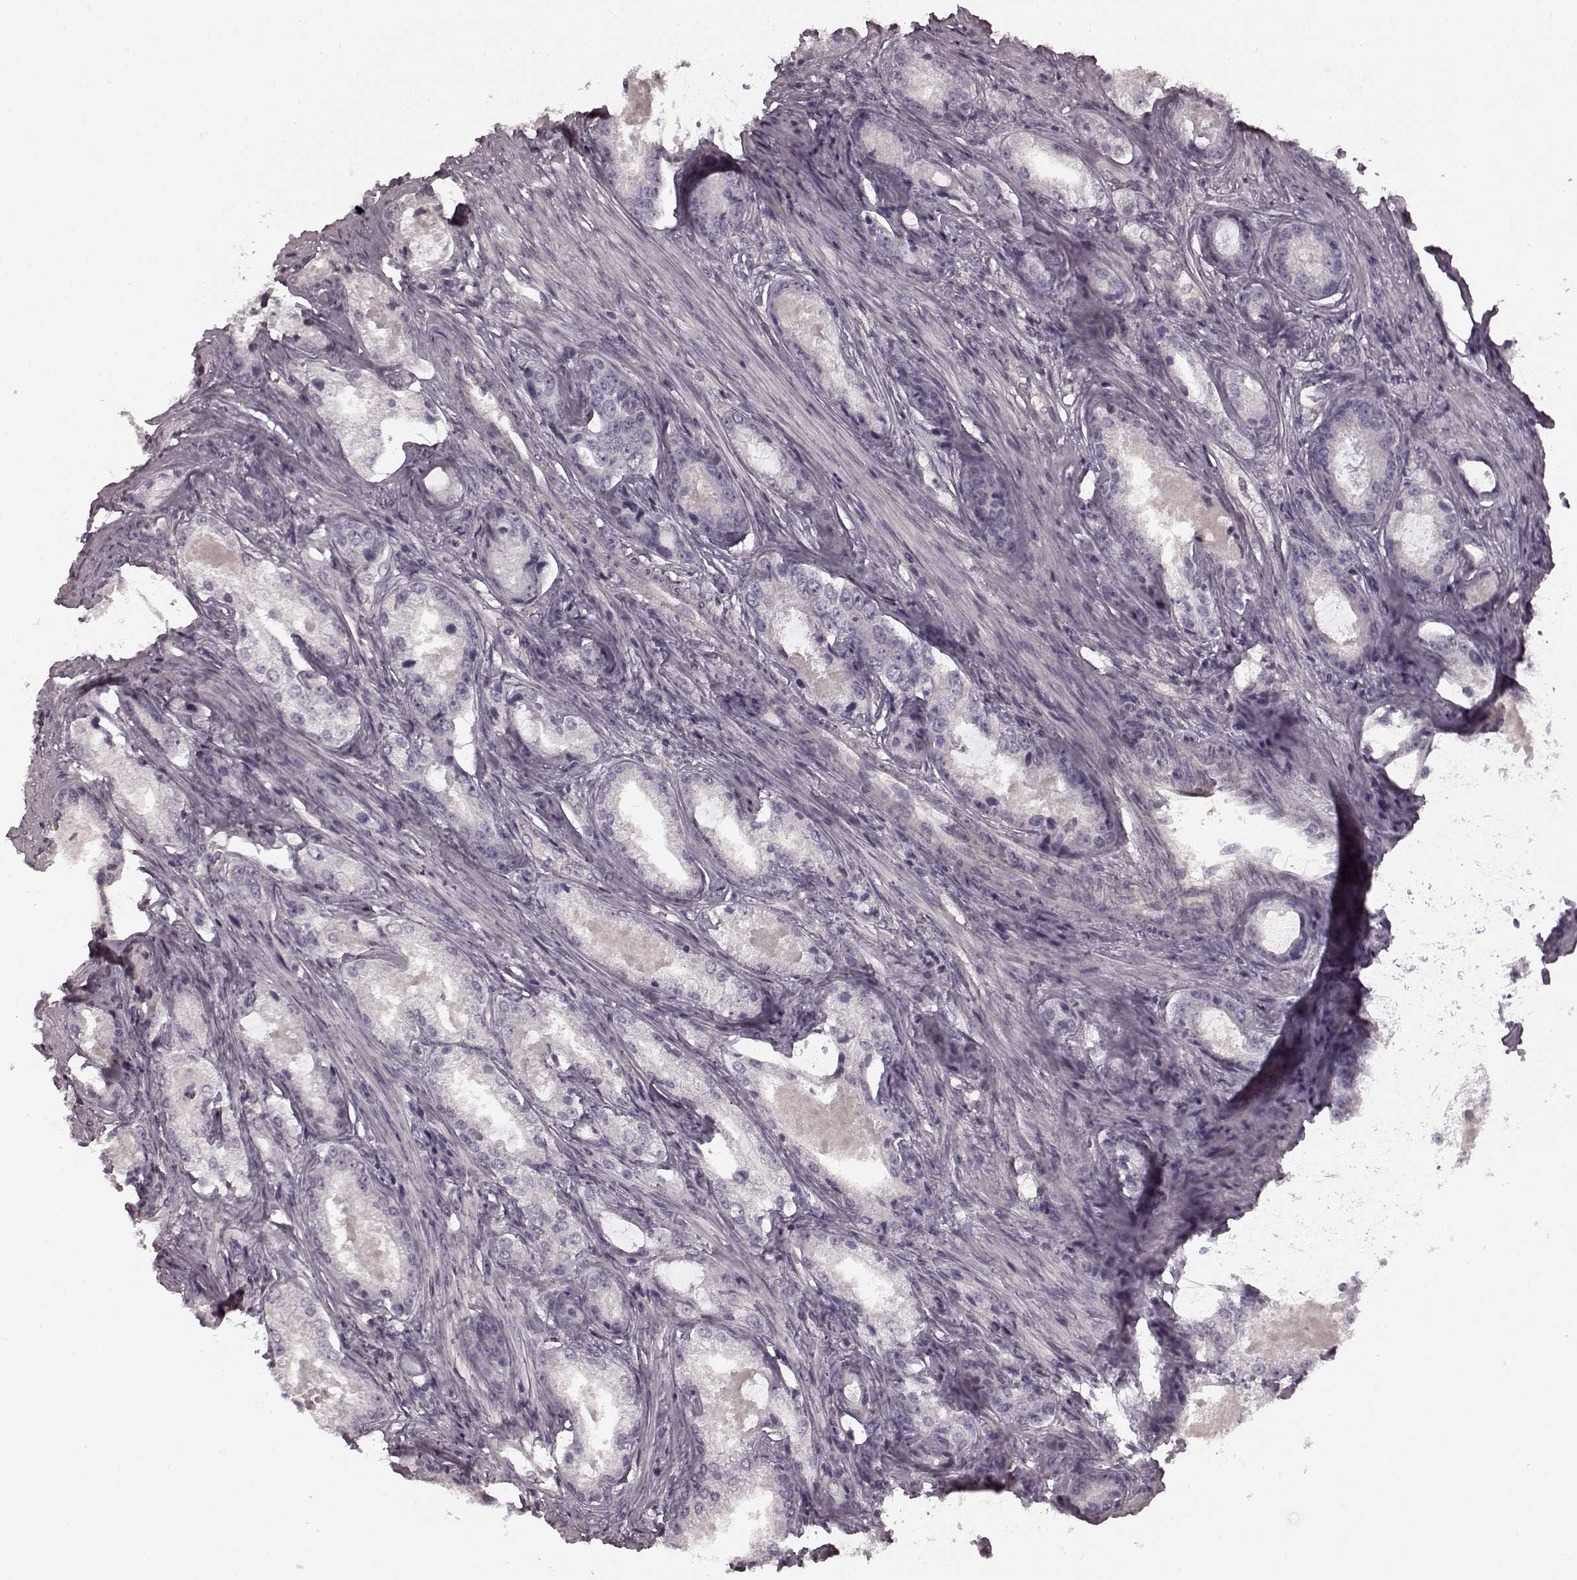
{"staining": {"intensity": "negative", "quantity": "none", "location": "none"}, "tissue": "prostate cancer", "cell_type": "Tumor cells", "image_type": "cancer", "snomed": [{"axis": "morphology", "description": "Adenocarcinoma, Low grade"}, {"axis": "topography", "description": "Prostate"}], "caption": "Immunohistochemistry micrograph of human prostate low-grade adenocarcinoma stained for a protein (brown), which reveals no expression in tumor cells.", "gene": "PRKCE", "patient": {"sex": "male", "age": 68}}